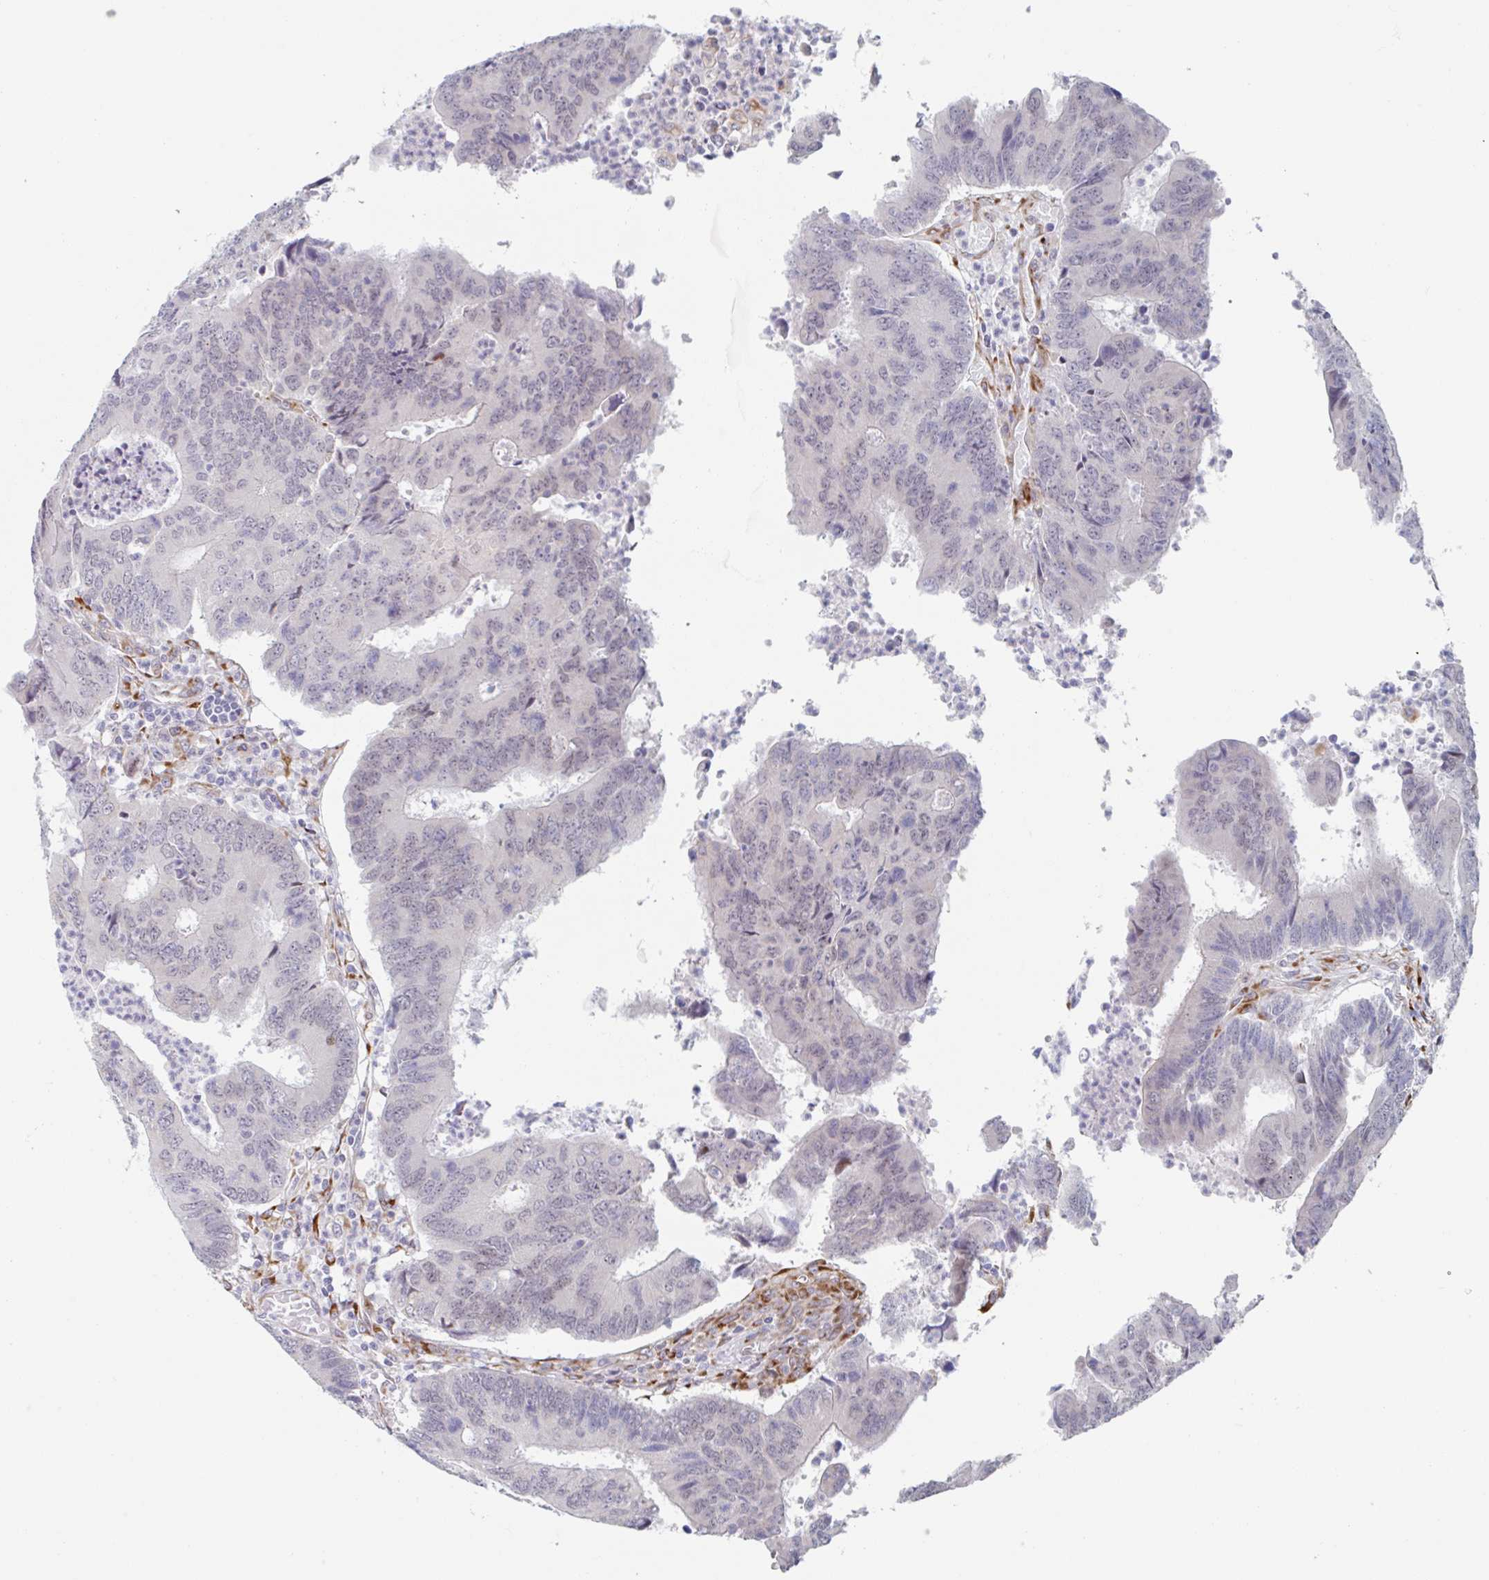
{"staining": {"intensity": "negative", "quantity": "none", "location": "none"}, "tissue": "colorectal cancer", "cell_type": "Tumor cells", "image_type": "cancer", "snomed": [{"axis": "morphology", "description": "Adenocarcinoma, NOS"}, {"axis": "topography", "description": "Colon"}], "caption": "Immunohistochemical staining of colorectal adenocarcinoma exhibits no significant expression in tumor cells.", "gene": "TRAPPC10", "patient": {"sex": "female", "age": 67}}